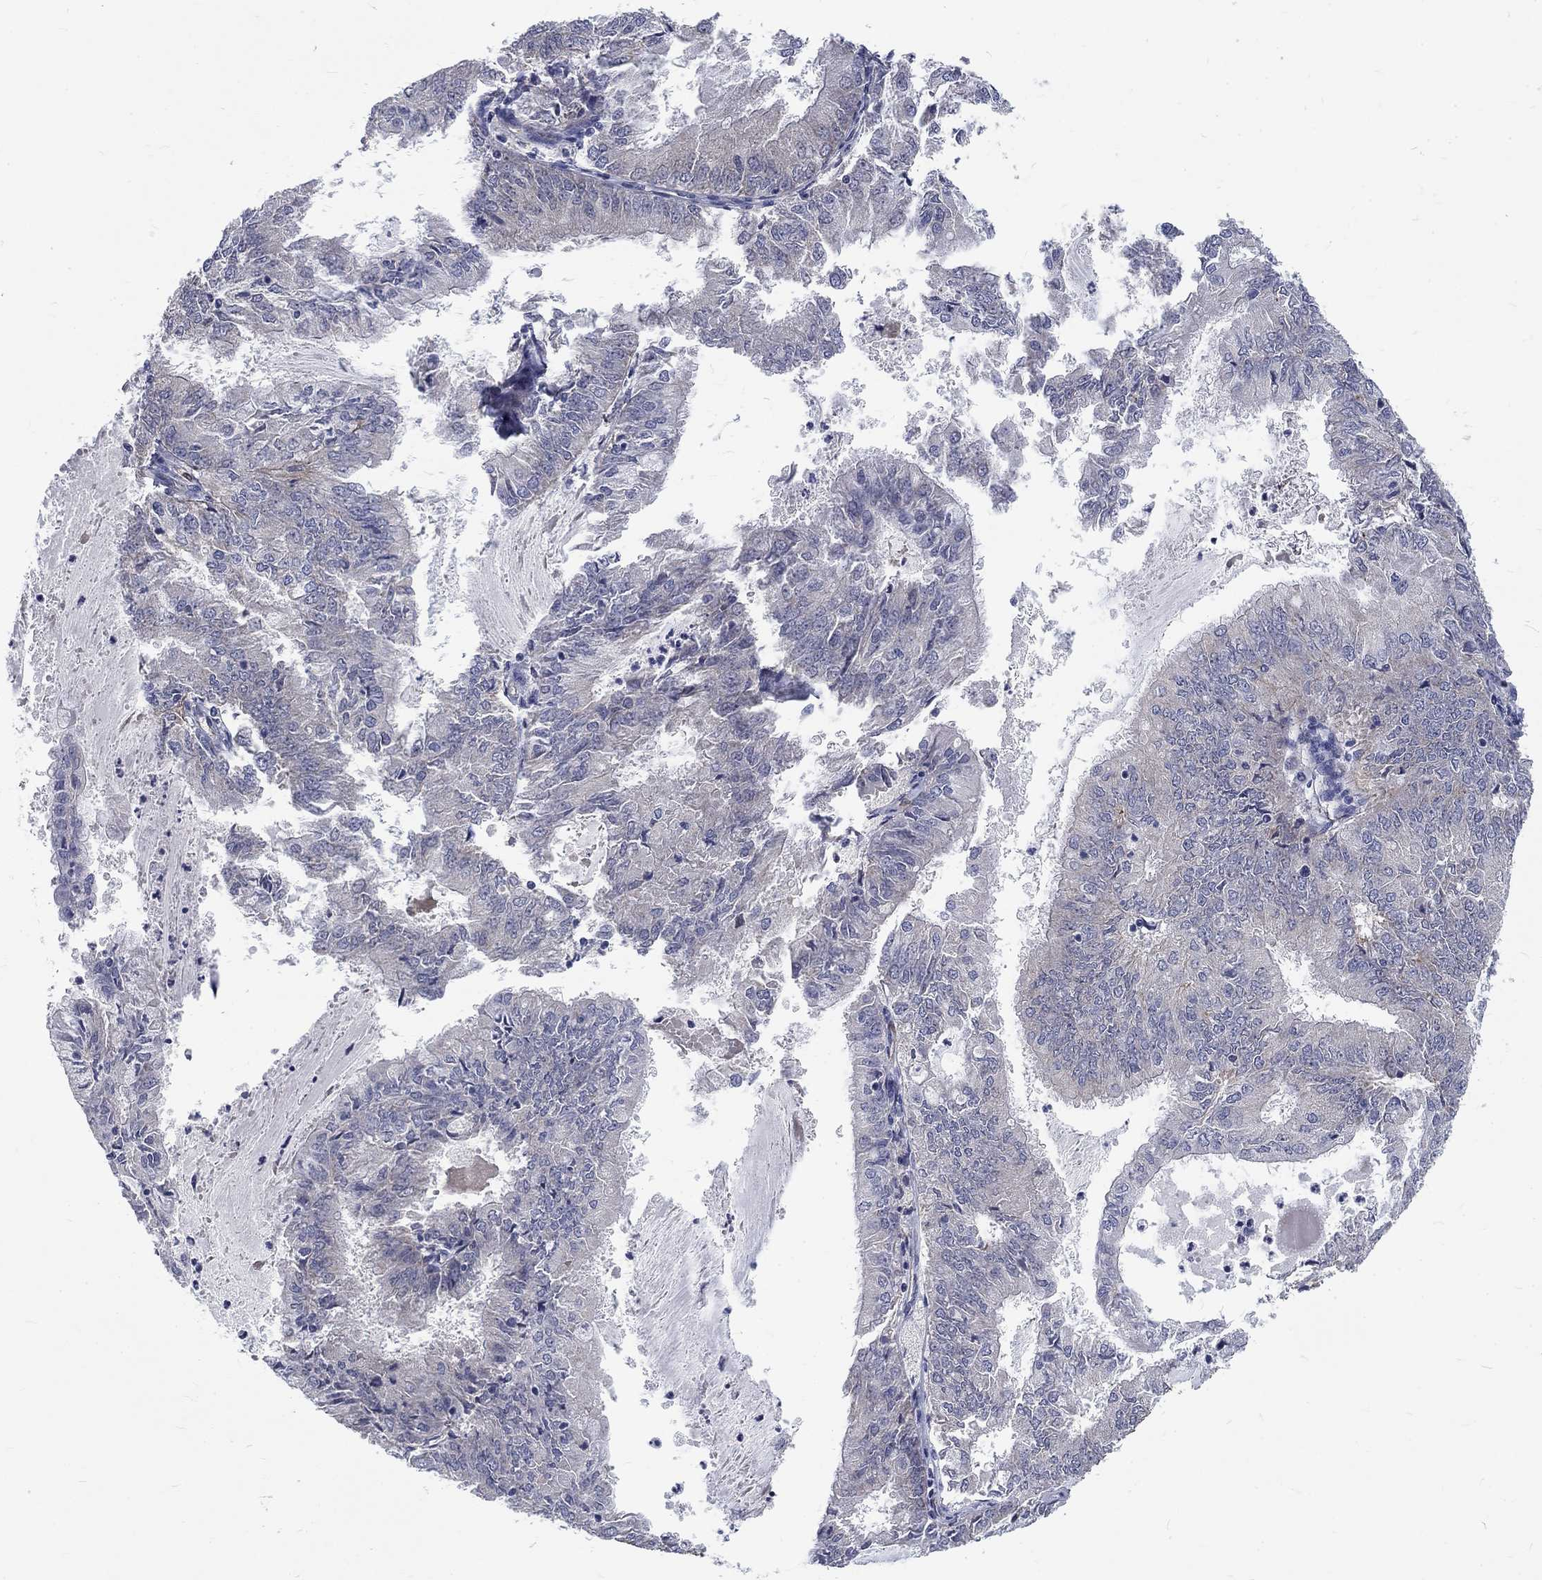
{"staining": {"intensity": "negative", "quantity": "none", "location": "none"}, "tissue": "endometrial cancer", "cell_type": "Tumor cells", "image_type": "cancer", "snomed": [{"axis": "morphology", "description": "Adenocarcinoma, NOS"}, {"axis": "topography", "description": "Endometrium"}], "caption": "Immunohistochemistry (IHC) micrograph of neoplastic tissue: endometrial cancer stained with DAB displays no significant protein staining in tumor cells.", "gene": "PHKA1", "patient": {"sex": "female", "age": 57}}